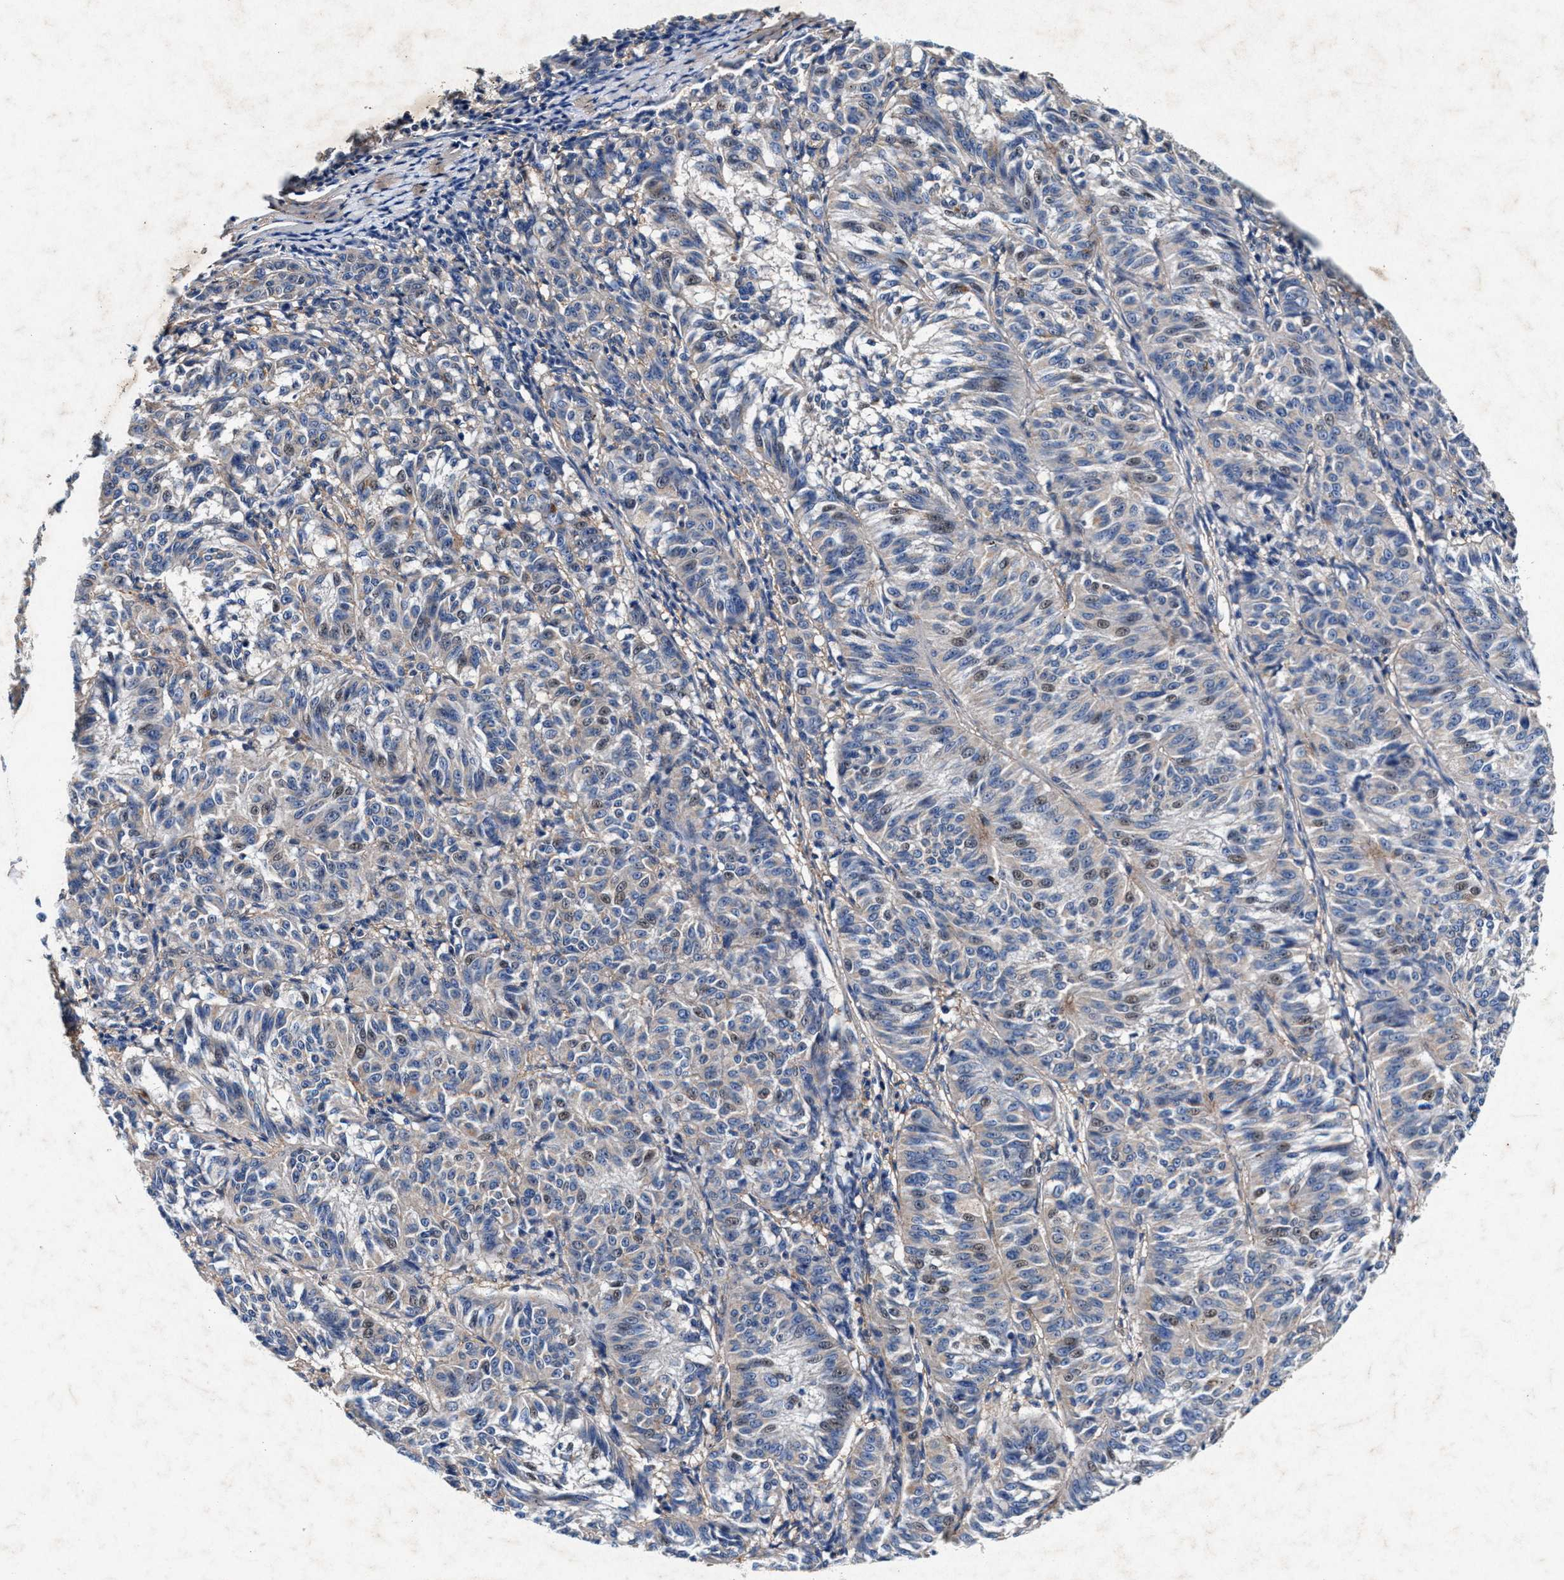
{"staining": {"intensity": "weak", "quantity": "<25%", "location": "nuclear"}, "tissue": "melanoma", "cell_type": "Tumor cells", "image_type": "cancer", "snomed": [{"axis": "morphology", "description": "Malignant melanoma, NOS"}, {"axis": "topography", "description": "Skin"}], "caption": "This is a micrograph of immunohistochemistry (IHC) staining of melanoma, which shows no positivity in tumor cells.", "gene": "SLC8A1", "patient": {"sex": "female", "age": 72}}